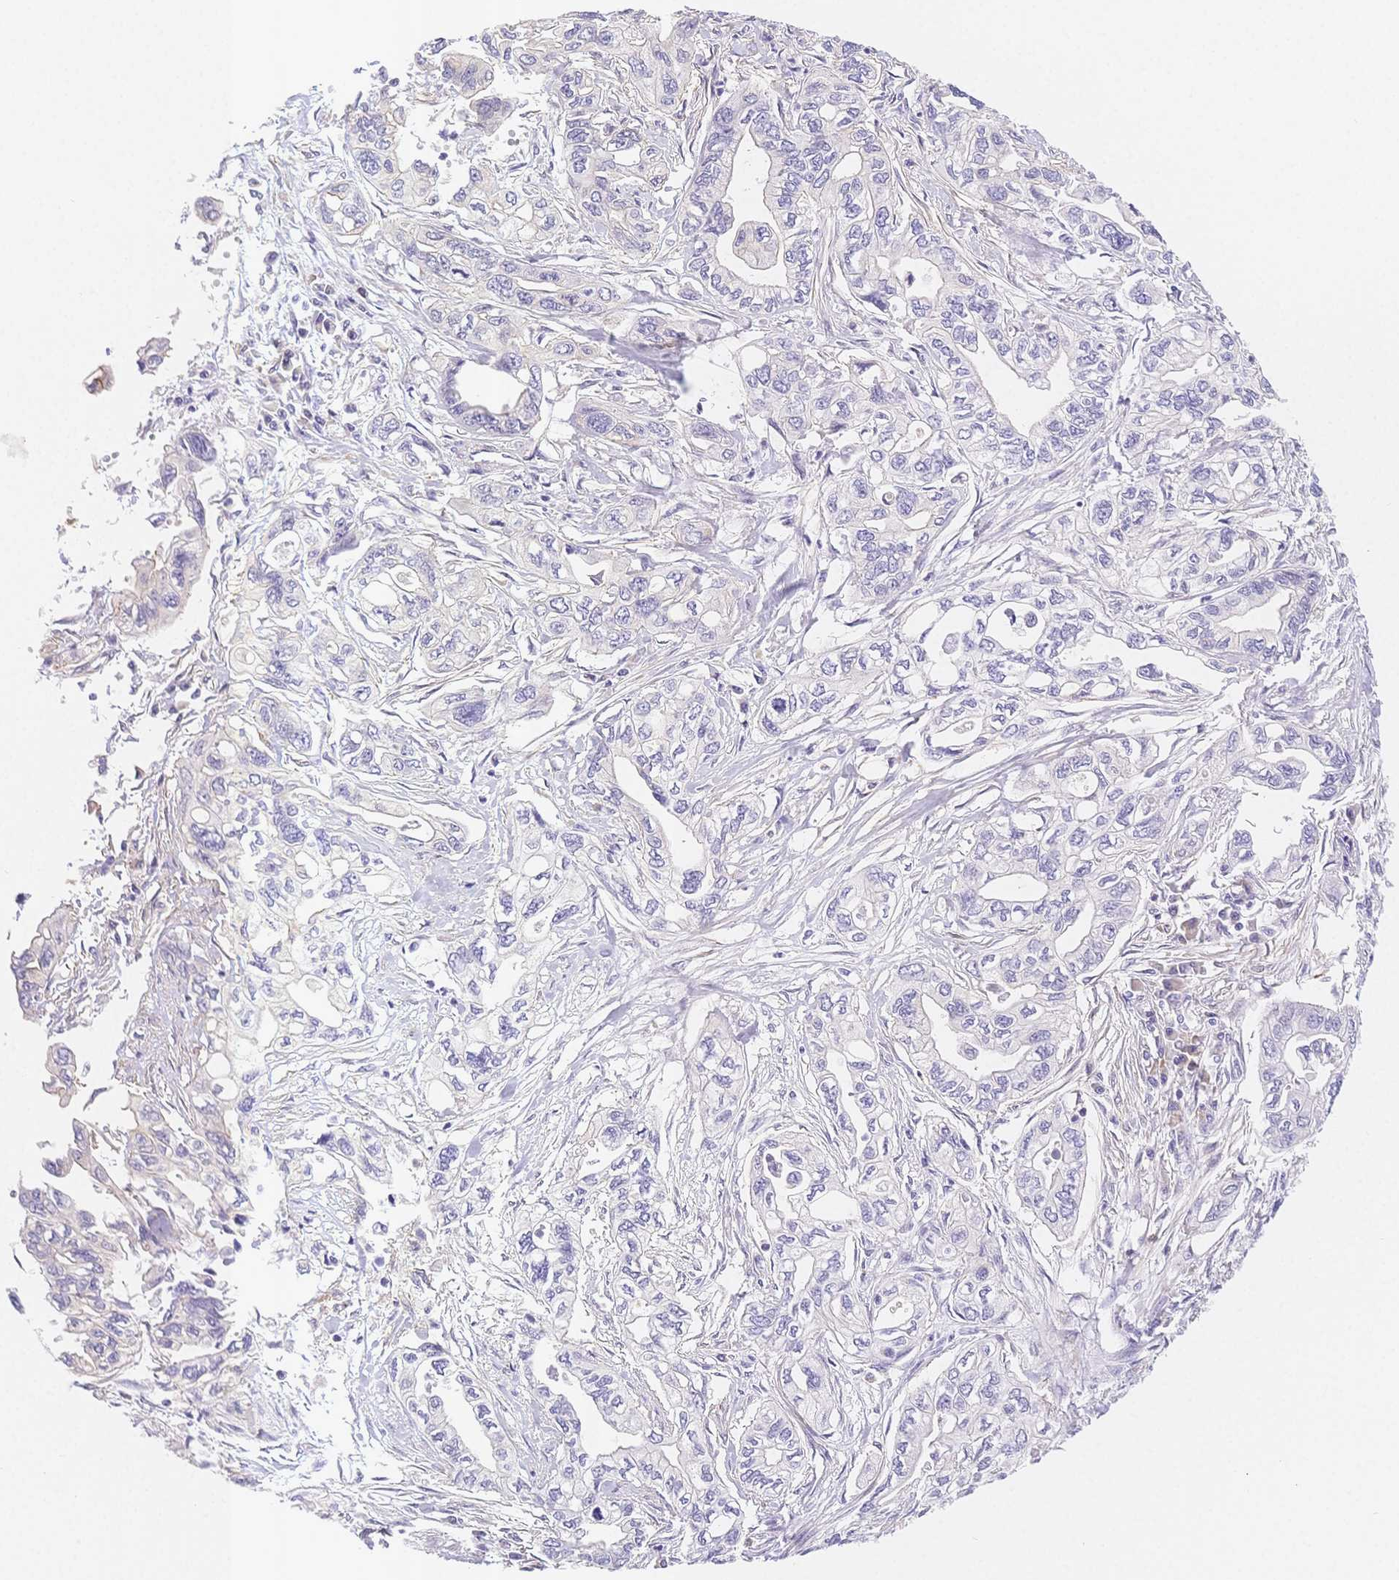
{"staining": {"intensity": "negative", "quantity": "none", "location": "none"}, "tissue": "pancreatic cancer", "cell_type": "Tumor cells", "image_type": "cancer", "snomed": [{"axis": "morphology", "description": "Adenocarcinoma, NOS"}, {"axis": "topography", "description": "Pancreas"}], "caption": "IHC image of neoplastic tissue: human pancreatic adenocarcinoma stained with DAB reveals no significant protein positivity in tumor cells.", "gene": "CSN1S1", "patient": {"sex": "male", "age": 68}}